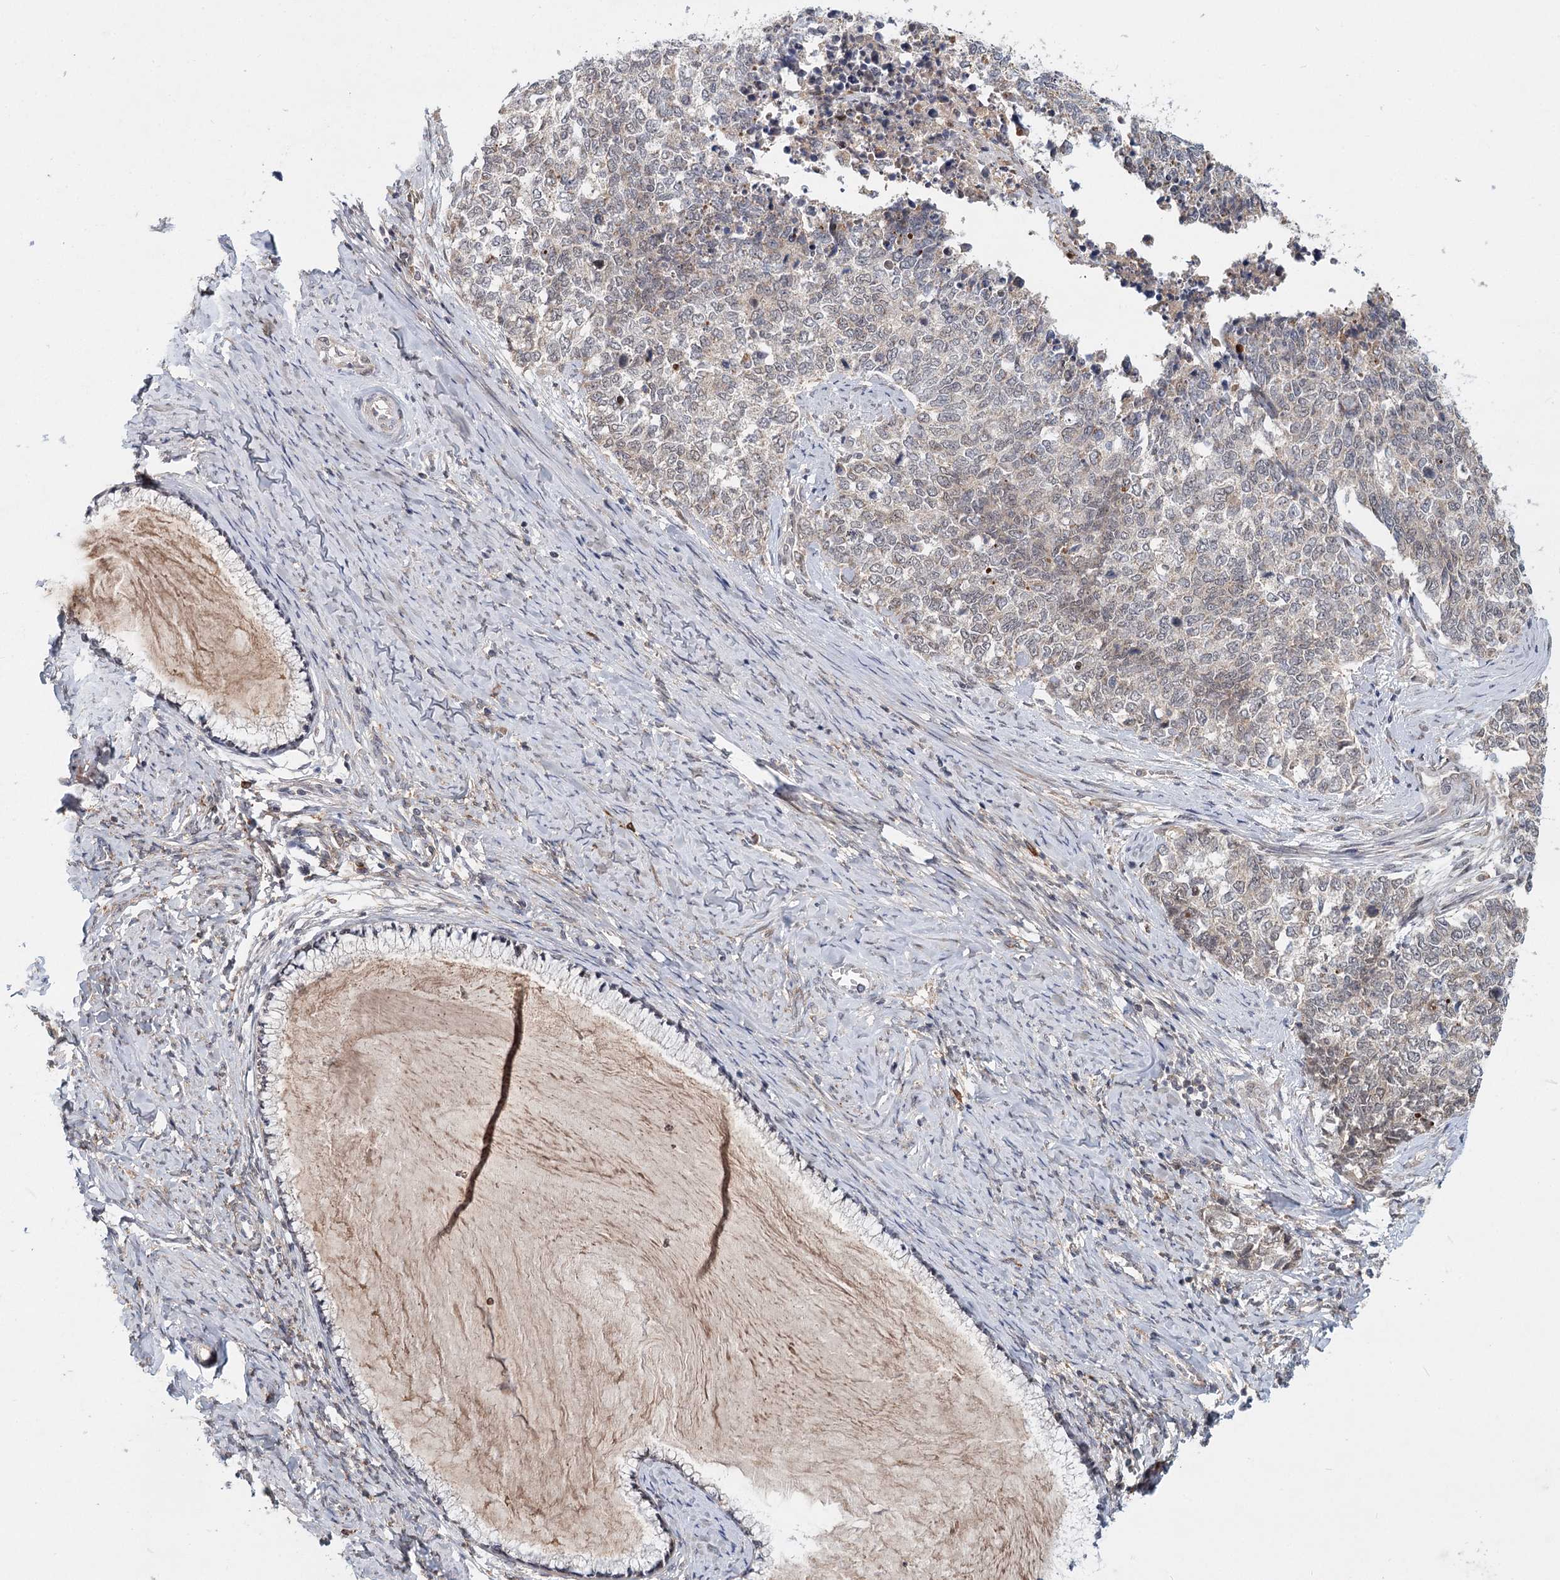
{"staining": {"intensity": "weak", "quantity": "<25%", "location": "cytoplasmic/membranous"}, "tissue": "cervical cancer", "cell_type": "Tumor cells", "image_type": "cancer", "snomed": [{"axis": "morphology", "description": "Squamous cell carcinoma, NOS"}, {"axis": "topography", "description": "Cervix"}], "caption": "Immunohistochemistry (IHC) histopathology image of cervical cancer (squamous cell carcinoma) stained for a protein (brown), which displays no staining in tumor cells. Nuclei are stained in blue.", "gene": "AP3B1", "patient": {"sex": "female", "age": 63}}